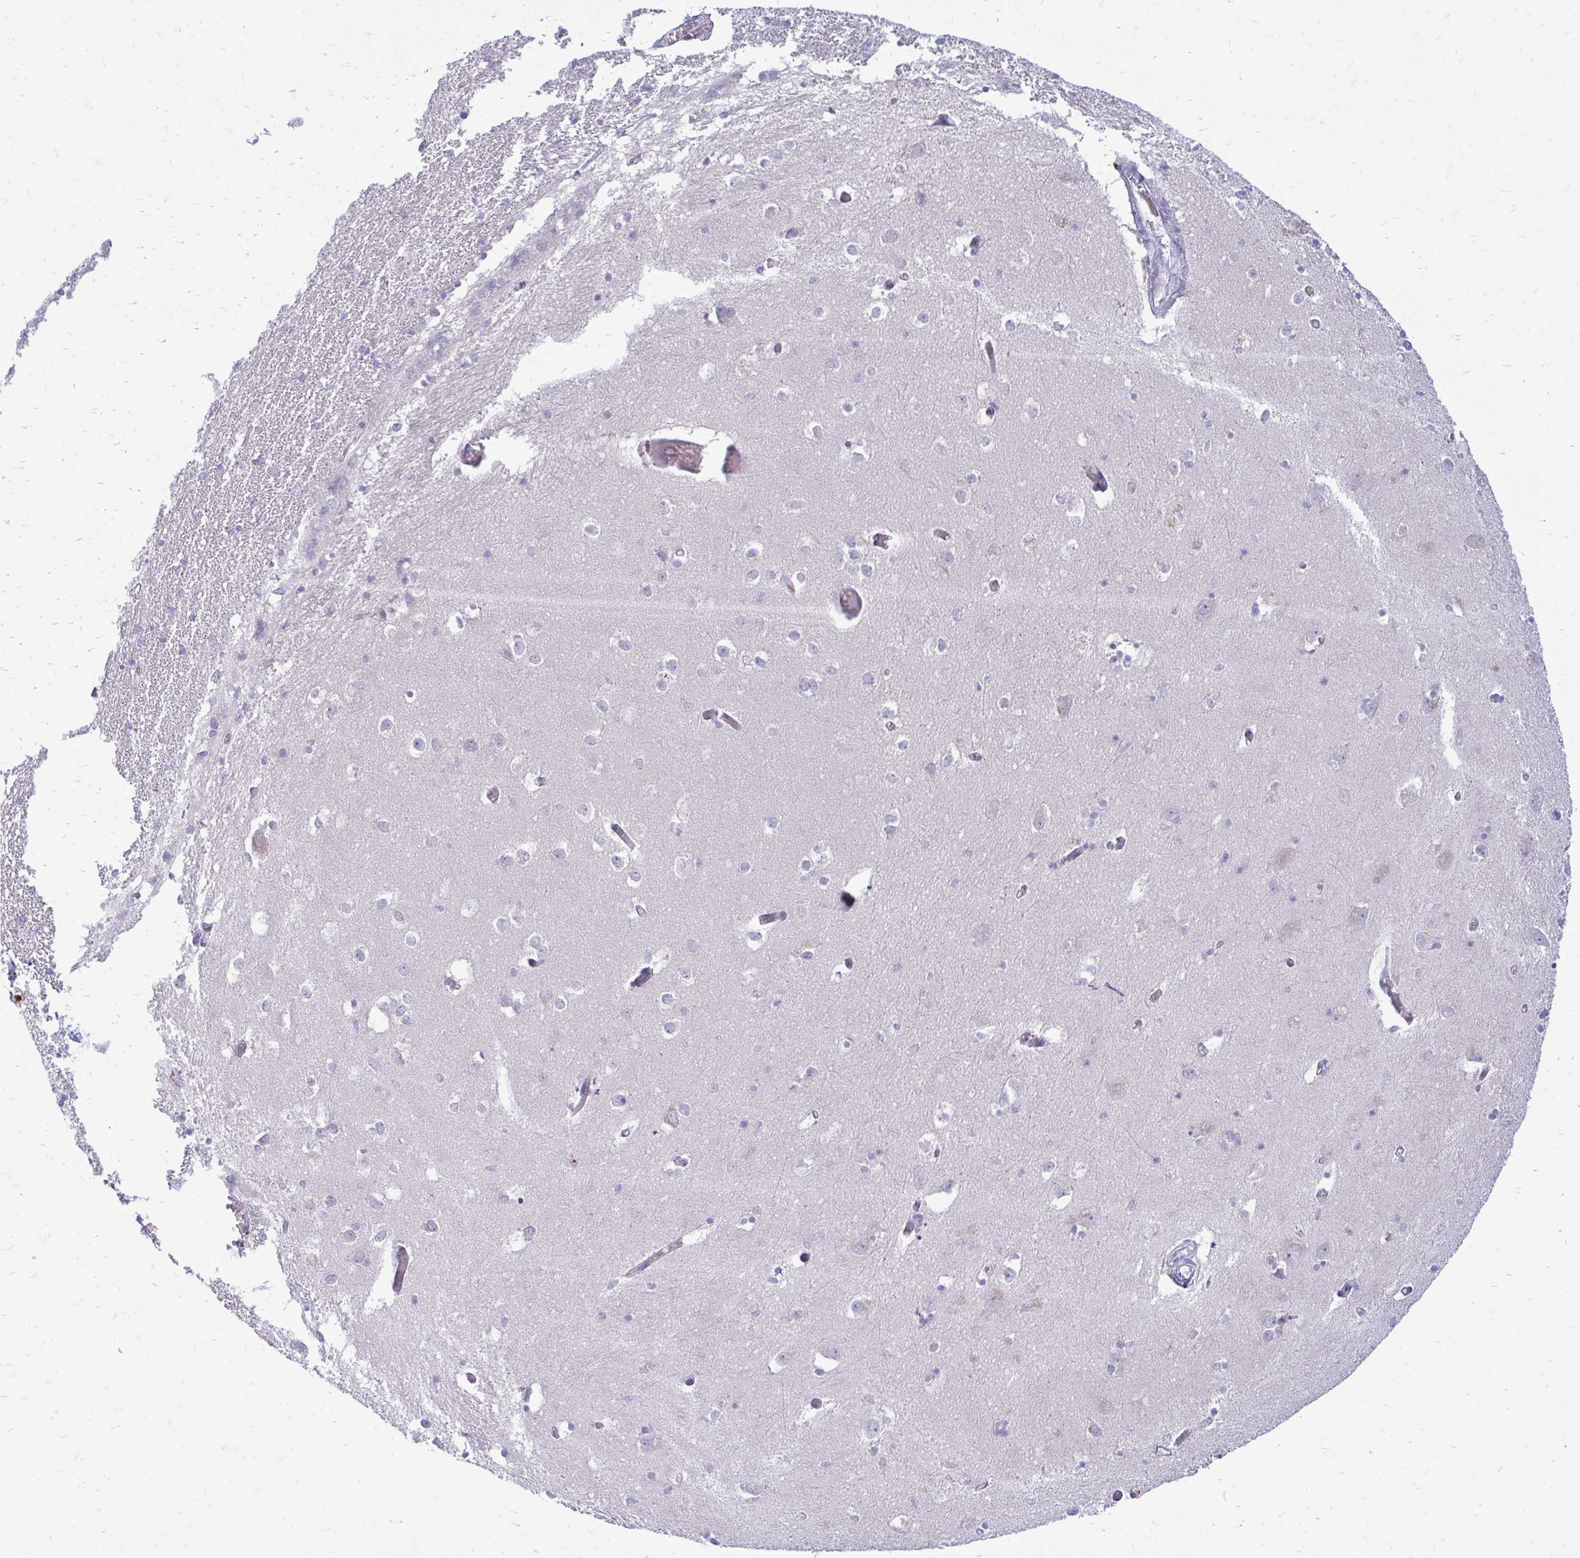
{"staining": {"intensity": "negative", "quantity": "none", "location": "none"}, "tissue": "caudate", "cell_type": "Glial cells", "image_type": "normal", "snomed": [{"axis": "morphology", "description": "Normal tissue, NOS"}, {"axis": "topography", "description": "Lateral ventricle wall"}, {"axis": "topography", "description": "Hippocampus"}], "caption": "IHC micrograph of unremarkable caudate: human caudate stained with DAB (3,3'-diaminobenzidine) displays no significant protein positivity in glial cells. The staining is performed using DAB brown chromogen with nuclei counter-stained in using hematoxylin.", "gene": "TSPEAR", "patient": {"sex": "female", "age": 63}}